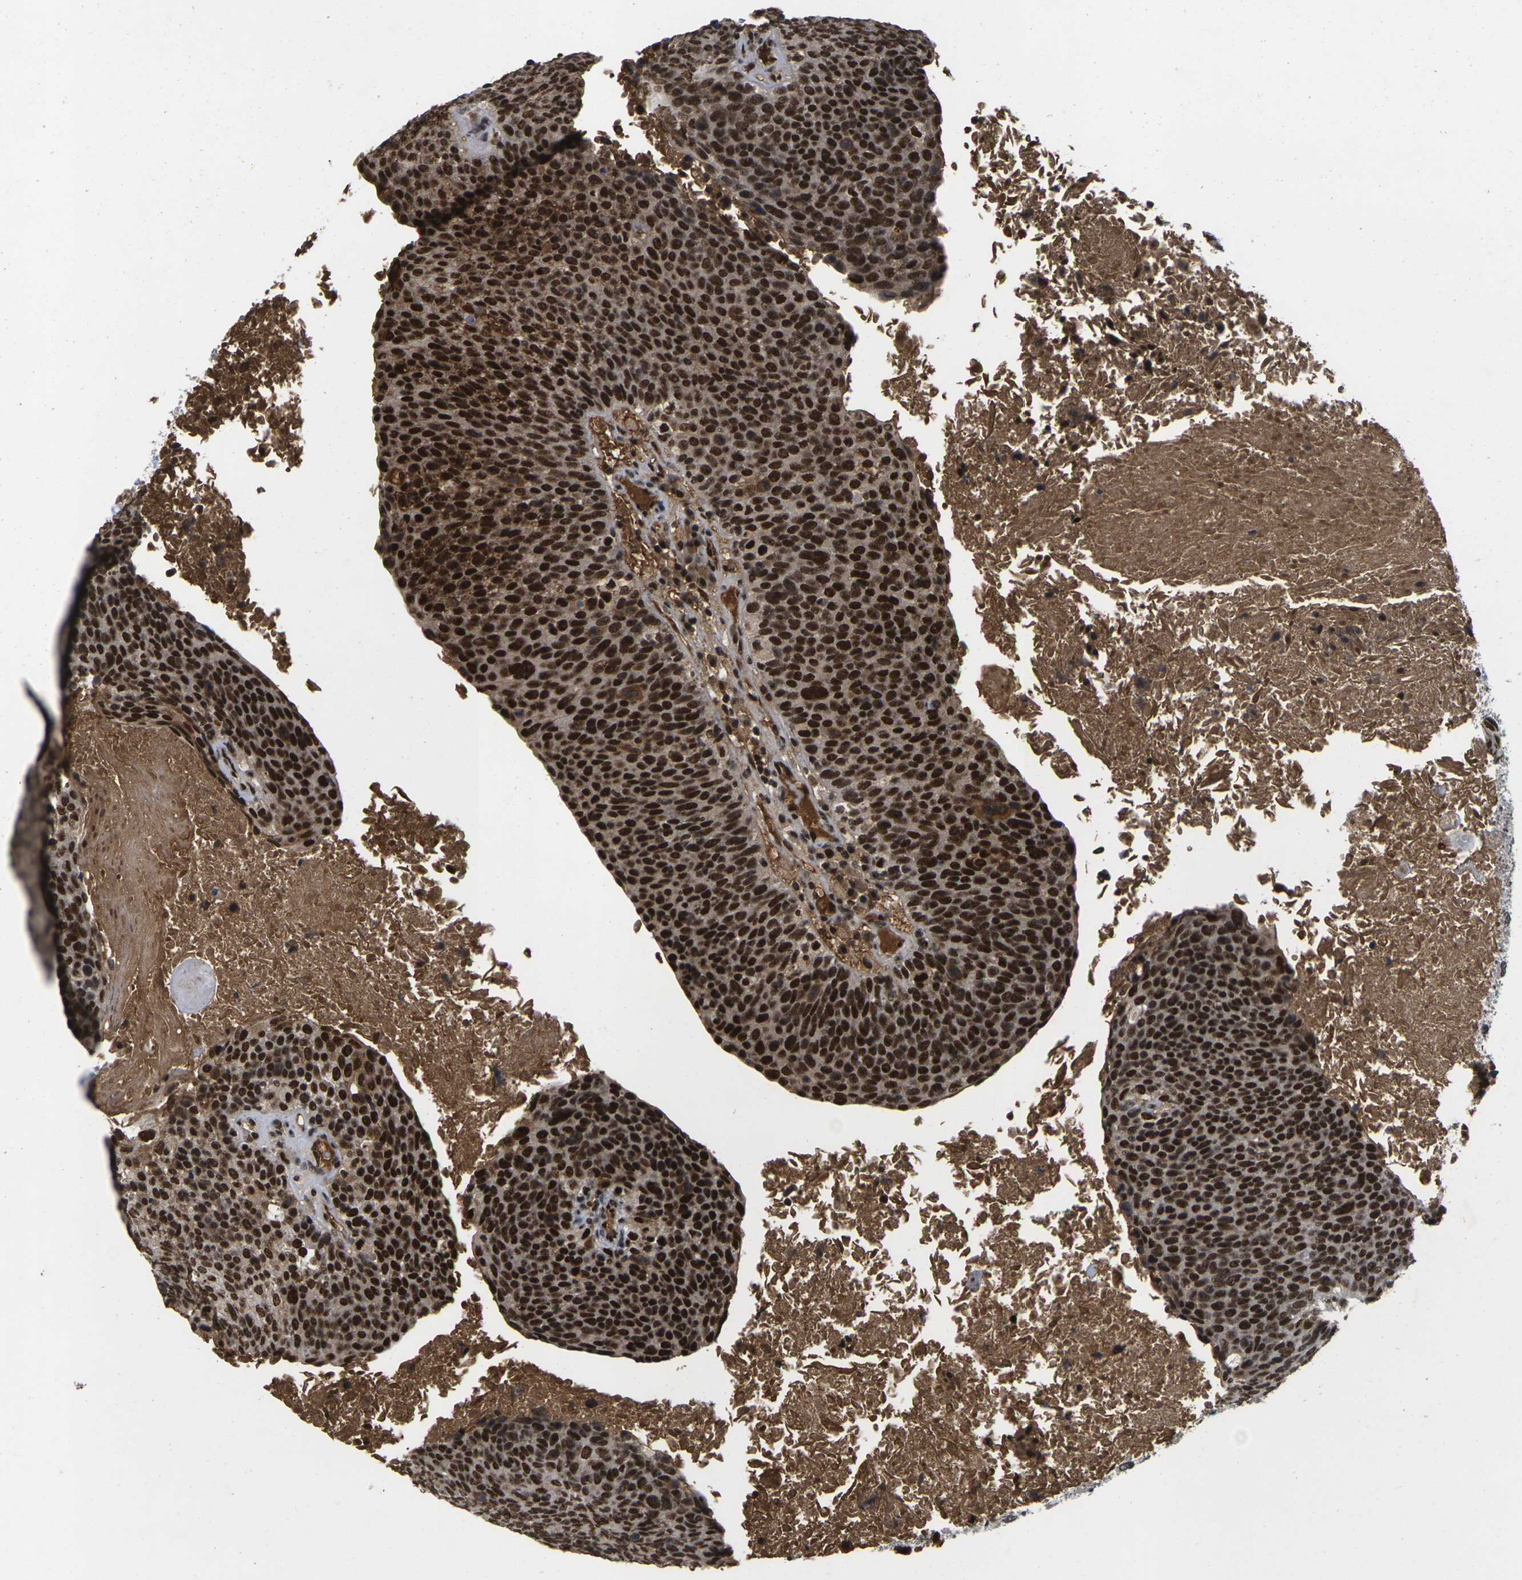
{"staining": {"intensity": "strong", "quantity": ">75%", "location": "nuclear"}, "tissue": "head and neck cancer", "cell_type": "Tumor cells", "image_type": "cancer", "snomed": [{"axis": "morphology", "description": "Squamous cell carcinoma, NOS"}, {"axis": "morphology", "description": "Squamous cell carcinoma, metastatic, NOS"}, {"axis": "topography", "description": "Lymph node"}, {"axis": "topography", "description": "Head-Neck"}], "caption": "Head and neck metastatic squamous cell carcinoma tissue shows strong nuclear staining in about >75% of tumor cells, visualized by immunohistochemistry.", "gene": "GTF2E1", "patient": {"sex": "male", "age": 62}}